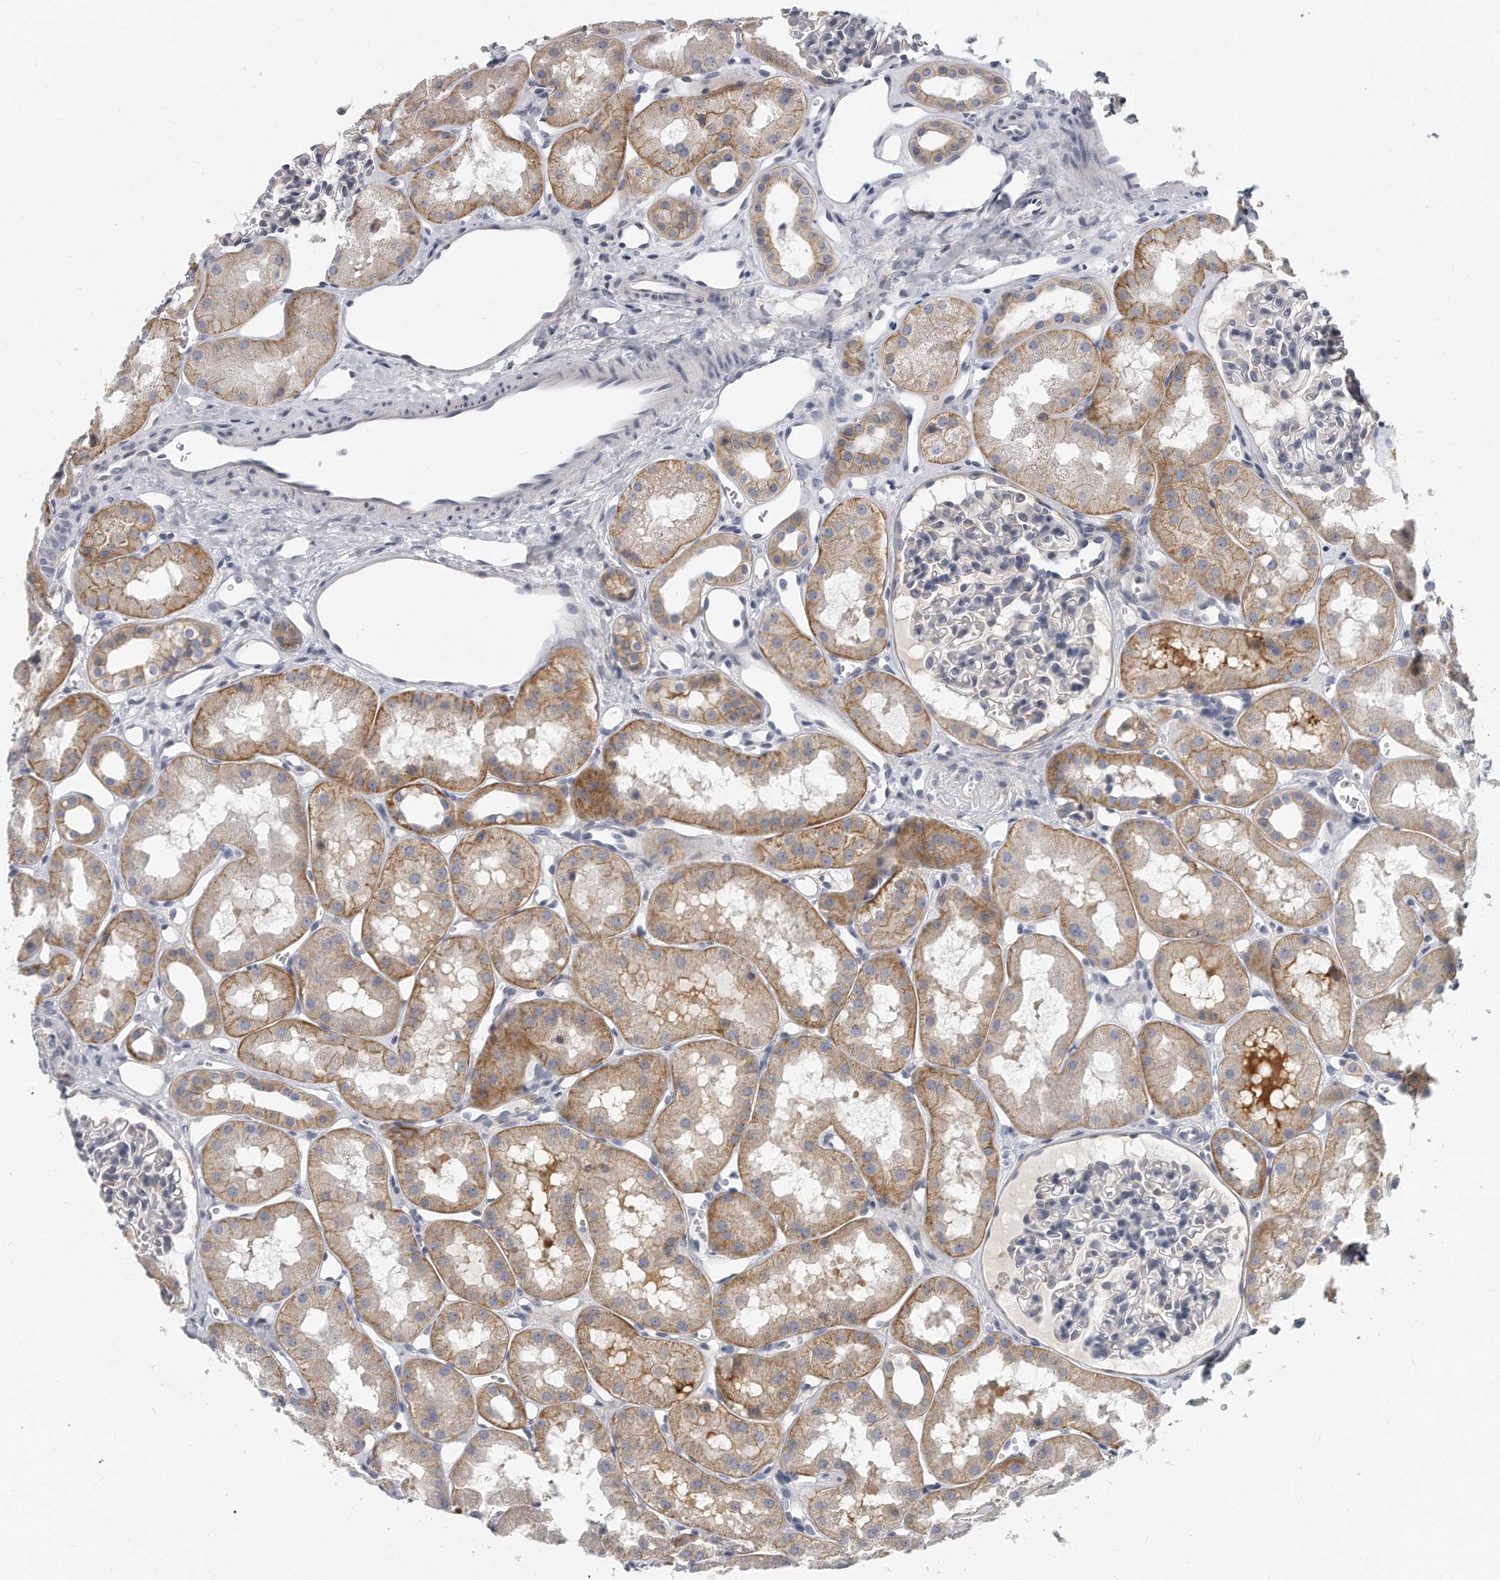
{"staining": {"intensity": "negative", "quantity": "none", "location": "none"}, "tissue": "kidney", "cell_type": "Cells in glomeruli", "image_type": "normal", "snomed": [{"axis": "morphology", "description": "Normal tissue, NOS"}, {"axis": "topography", "description": "Kidney"}], "caption": "Photomicrograph shows no significant protein staining in cells in glomeruli of benign kidney. (Immunohistochemistry, brightfield microscopy, high magnification).", "gene": "PLEKHA6", "patient": {"sex": "male", "age": 16}}